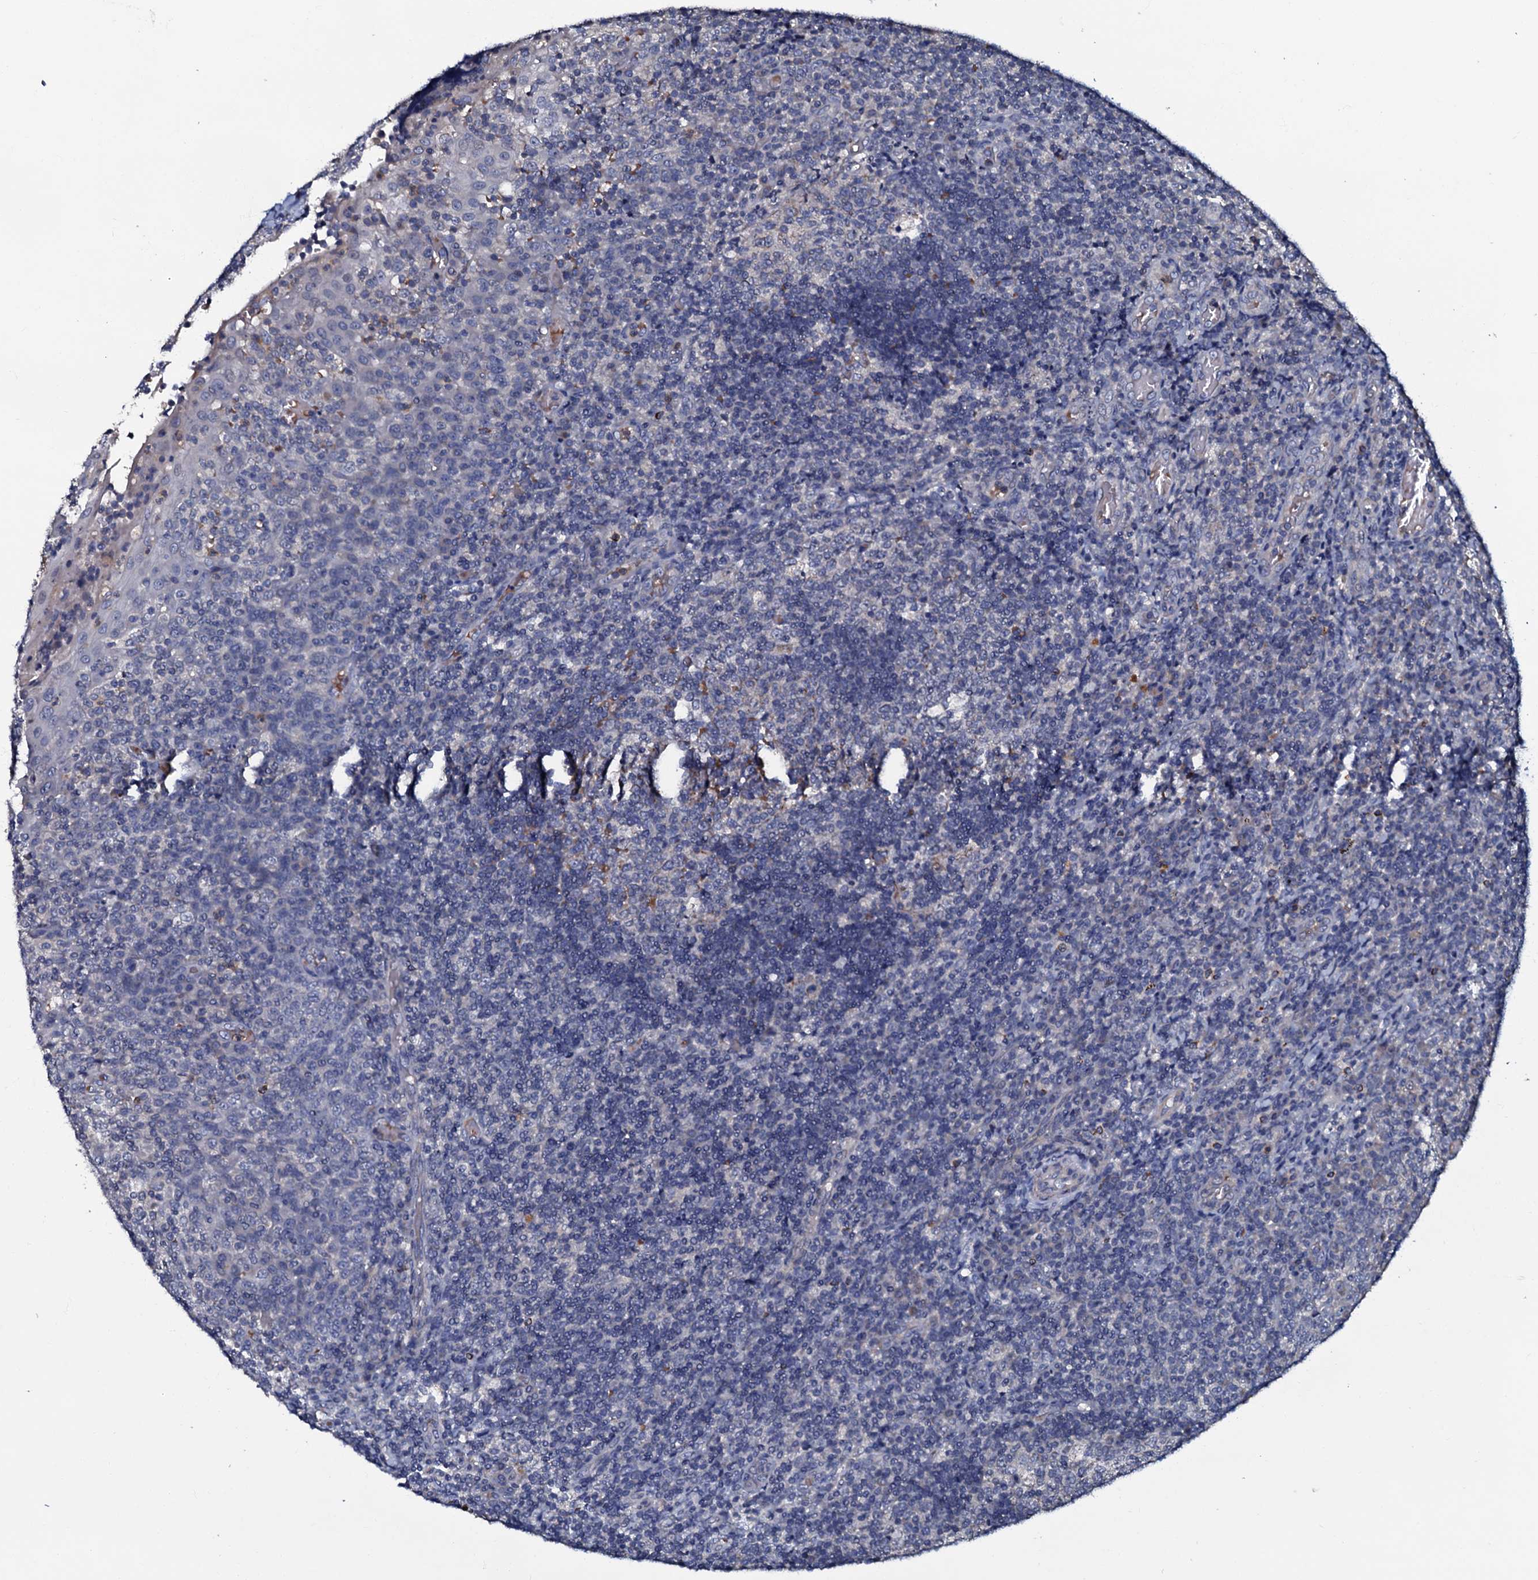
{"staining": {"intensity": "weak", "quantity": "<25%", "location": "cytoplasmic/membranous"}, "tissue": "tonsil", "cell_type": "Germinal center cells", "image_type": "normal", "snomed": [{"axis": "morphology", "description": "Normal tissue, NOS"}, {"axis": "topography", "description": "Tonsil"}], "caption": "A high-resolution photomicrograph shows IHC staining of normal tonsil, which displays no significant expression in germinal center cells.", "gene": "CPNE2", "patient": {"sex": "female", "age": 19}}